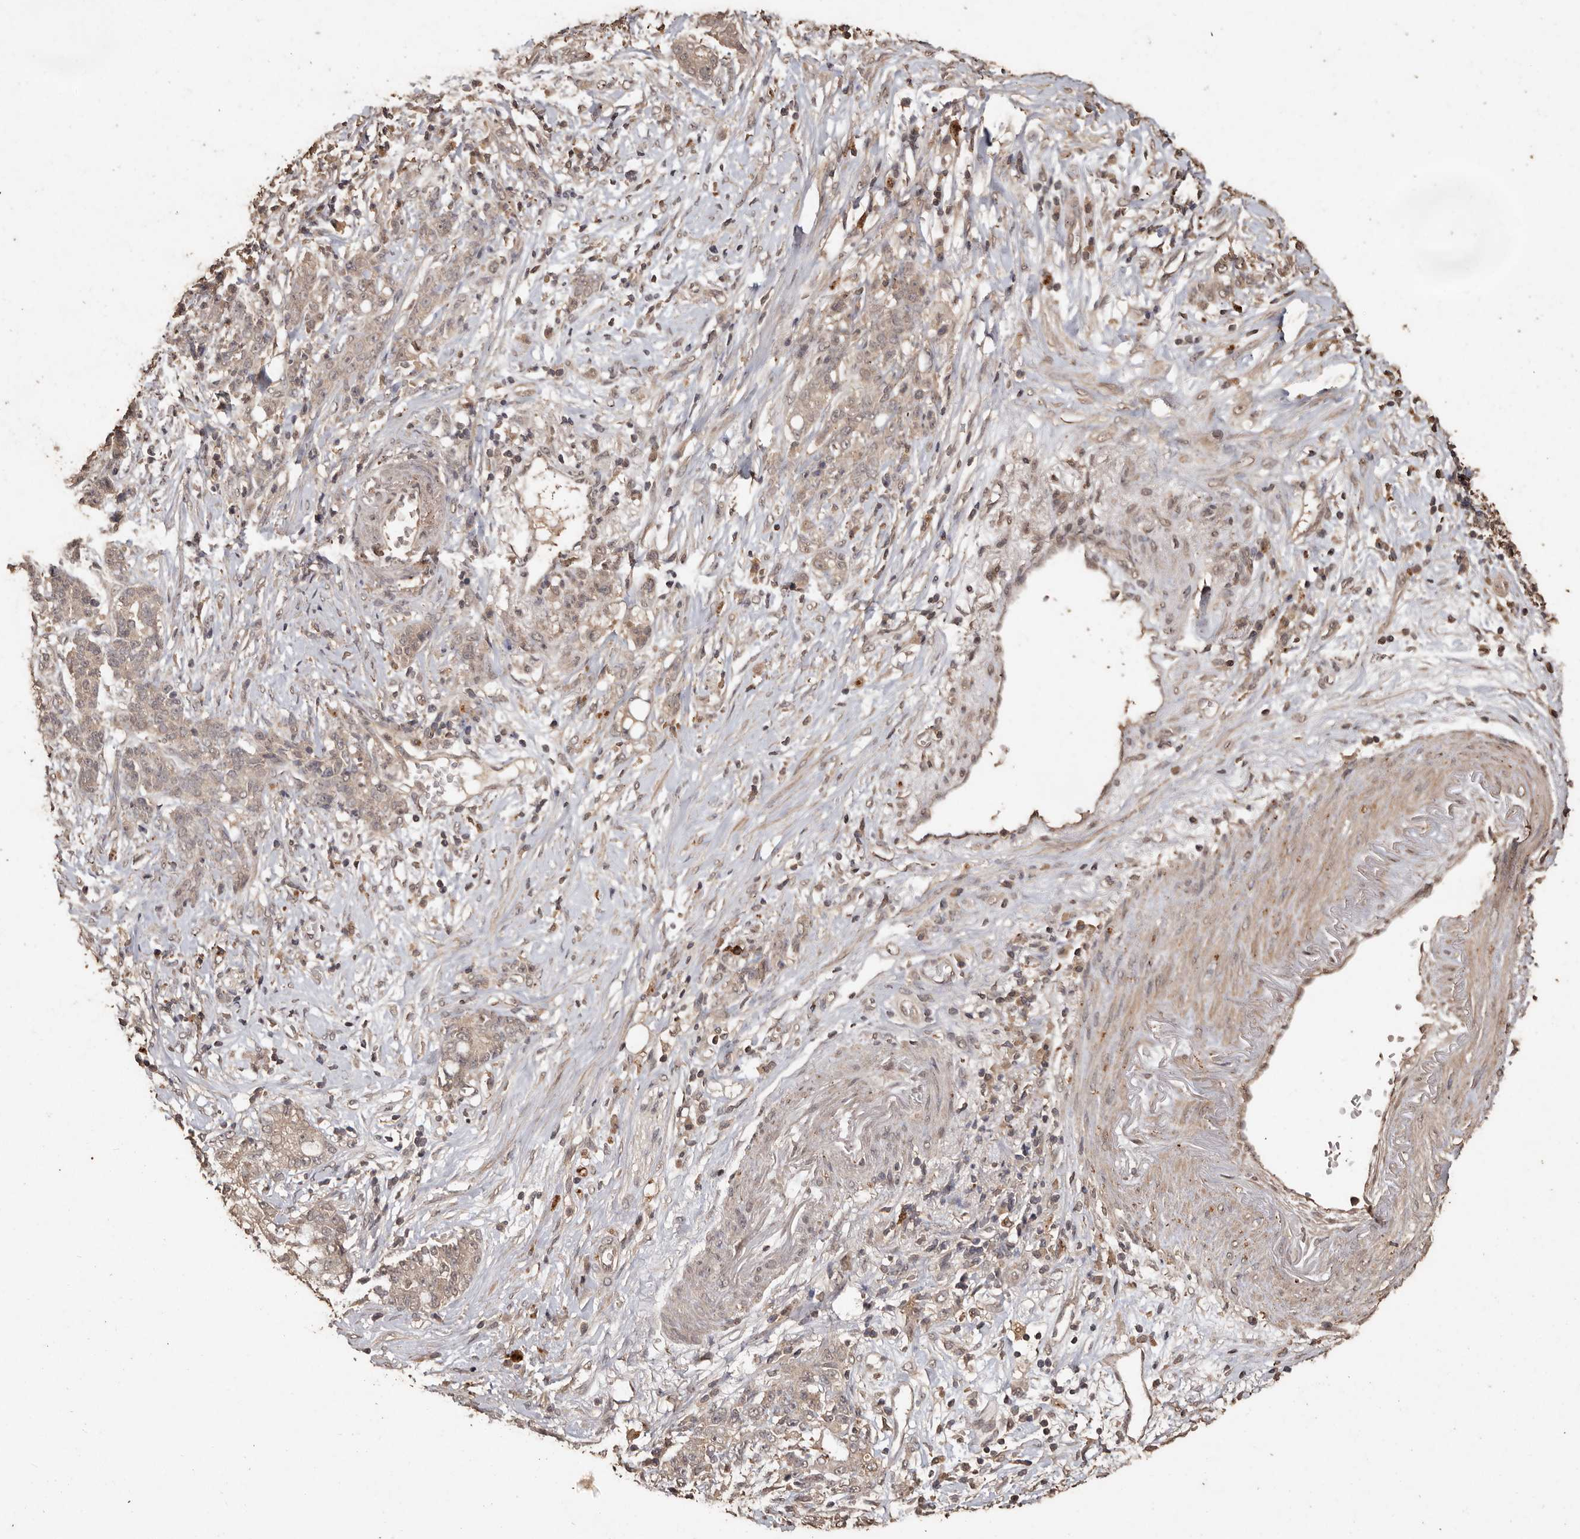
{"staining": {"intensity": "weak", "quantity": ">75%", "location": "cytoplasmic/membranous"}, "tissue": "stomach cancer", "cell_type": "Tumor cells", "image_type": "cancer", "snomed": [{"axis": "morphology", "description": "Adenocarcinoma, NOS"}, {"axis": "topography", "description": "Stomach, lower"}], "caption": "A low amount of weak cytoplasmic/membranous staining is present in approximately >75% of tumor cells in adenocarcinoma (stomach) tissue.", "gene": "PKDCC", "patient": {"sex": "male", "age": 88}}